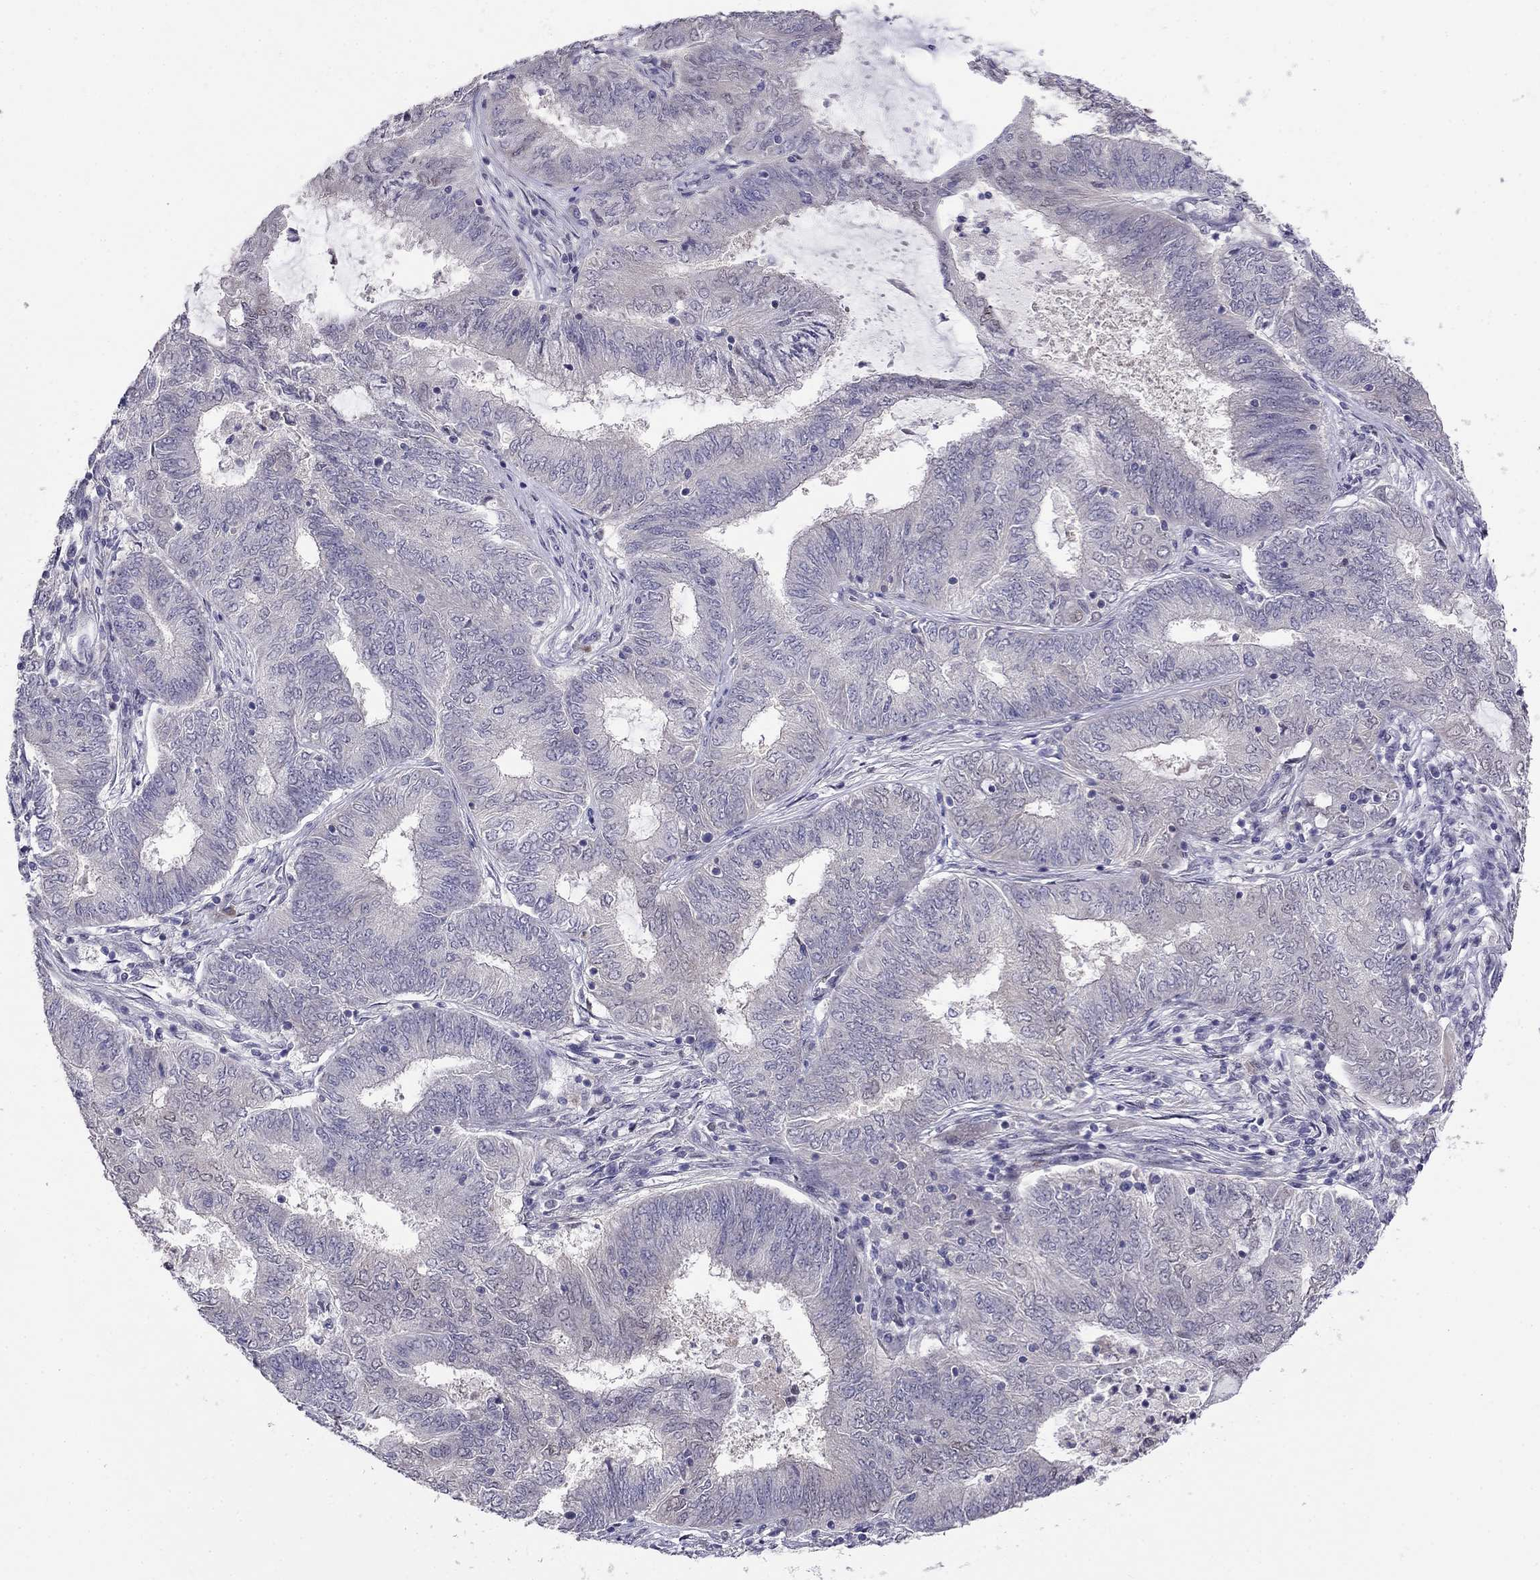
{"staining": {"intensity": "negative", "quantity": "none", "location": "none"}, "tissue": "endometrial cancer", "cell_type": "Tumor cells", "image_type": "cancer", "snomed": [{"axis": "morphology", "description": "Adenocarcinoma, NOS"}, {"axis": "topography", "description": "Endometrium"}], "caption": "The image shows no significant positivity in tumor cells of endometrial cancer.", "gene": "LRRC39", "patient": {"sex": "female", "age": 62}}